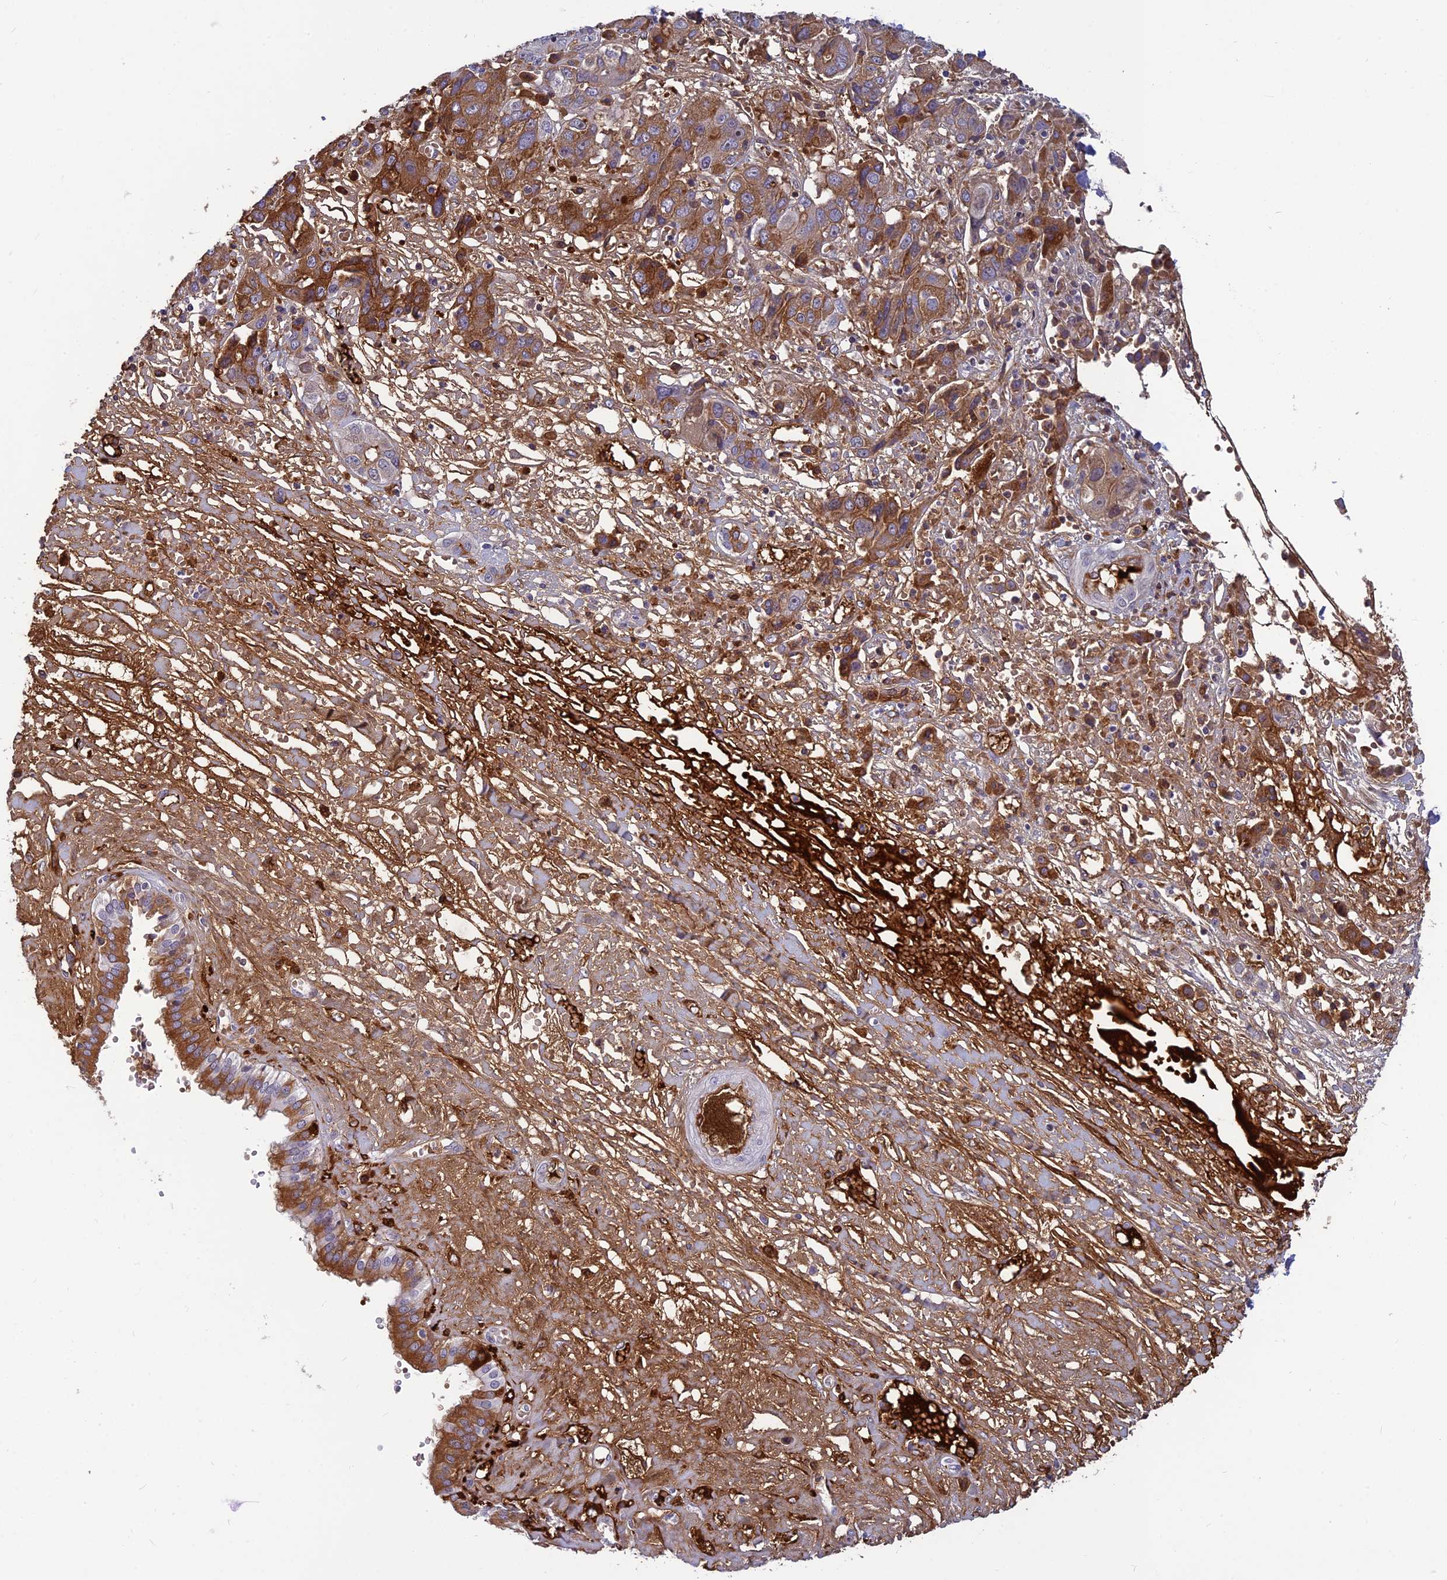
{"staining": {"intensity": "moderate", "quantity": "25%-75%", "location": "cytoplasmic/membranous"}, "tissue": "liver cancer", "cell_type": "Tumor cells", "image_type": "cancer", "snomed": [{"axis": "morphology", "description": "Cholangiocarcinoma"}, {"axis": "topography", "description": "Liver"}], "caption": "Protein analysis of liver cancer (cholangiocarcinoma) tissue exhibits moderate cytoplasmic/membranous positivity in approximately 25%-75% of tumor cells. The staining was performed using DAB (3,3'-diaminobenzidine) to visualize the protein expression in brown, while the nuclei were stained in blue with hematoxylin (Magnification: 20x).", "gene": "CLEC11A", "patient": {"sex": "male", "age": 67}}